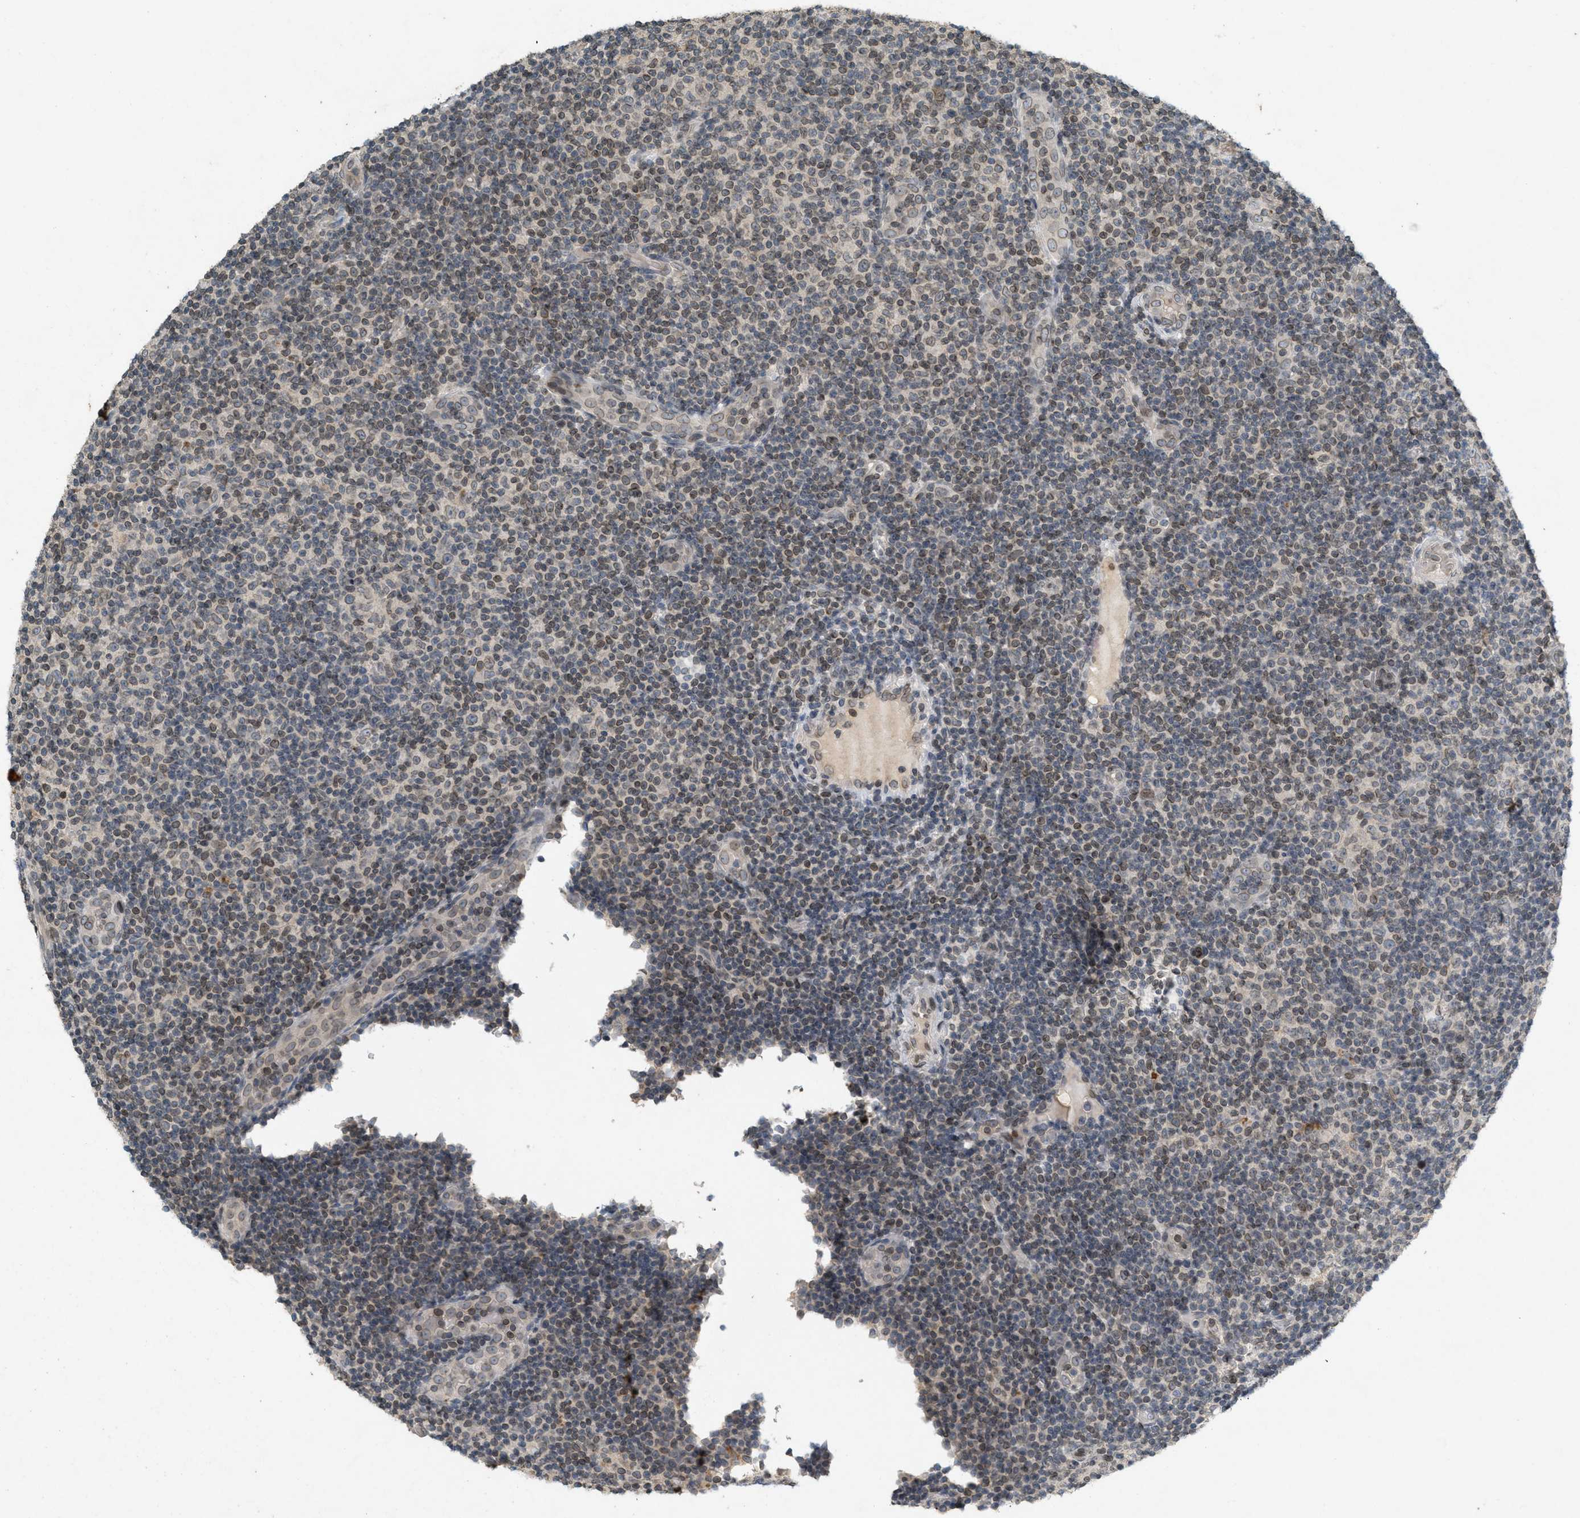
{"staining": {"intensity": "weak", "quantity": "<25%", "location": "nuclear"}, "tissue": "lymphoma", "cell_type": "Tumor cells", "image_type": "cancer", "snomed": [{"axis": "morphology", "description": "Malignant lymphoma, non-Hodgkin's type, Low grade"}, {"axis": "topography", "description": "Lymph node"}], "caption": "An immunohistochemistry (IHC) photomicrograph of low-grade malignant lymphoma, non-Hodgkin's type is shown. There is no staining in tumor cells of low-grade malignant lymphoma, non-Hodgkin's type. (DAB immunohistochemistry (IHC), high magnification).", "gene": "ABHD6", "patient": {"sex": "male", "age": 83}}